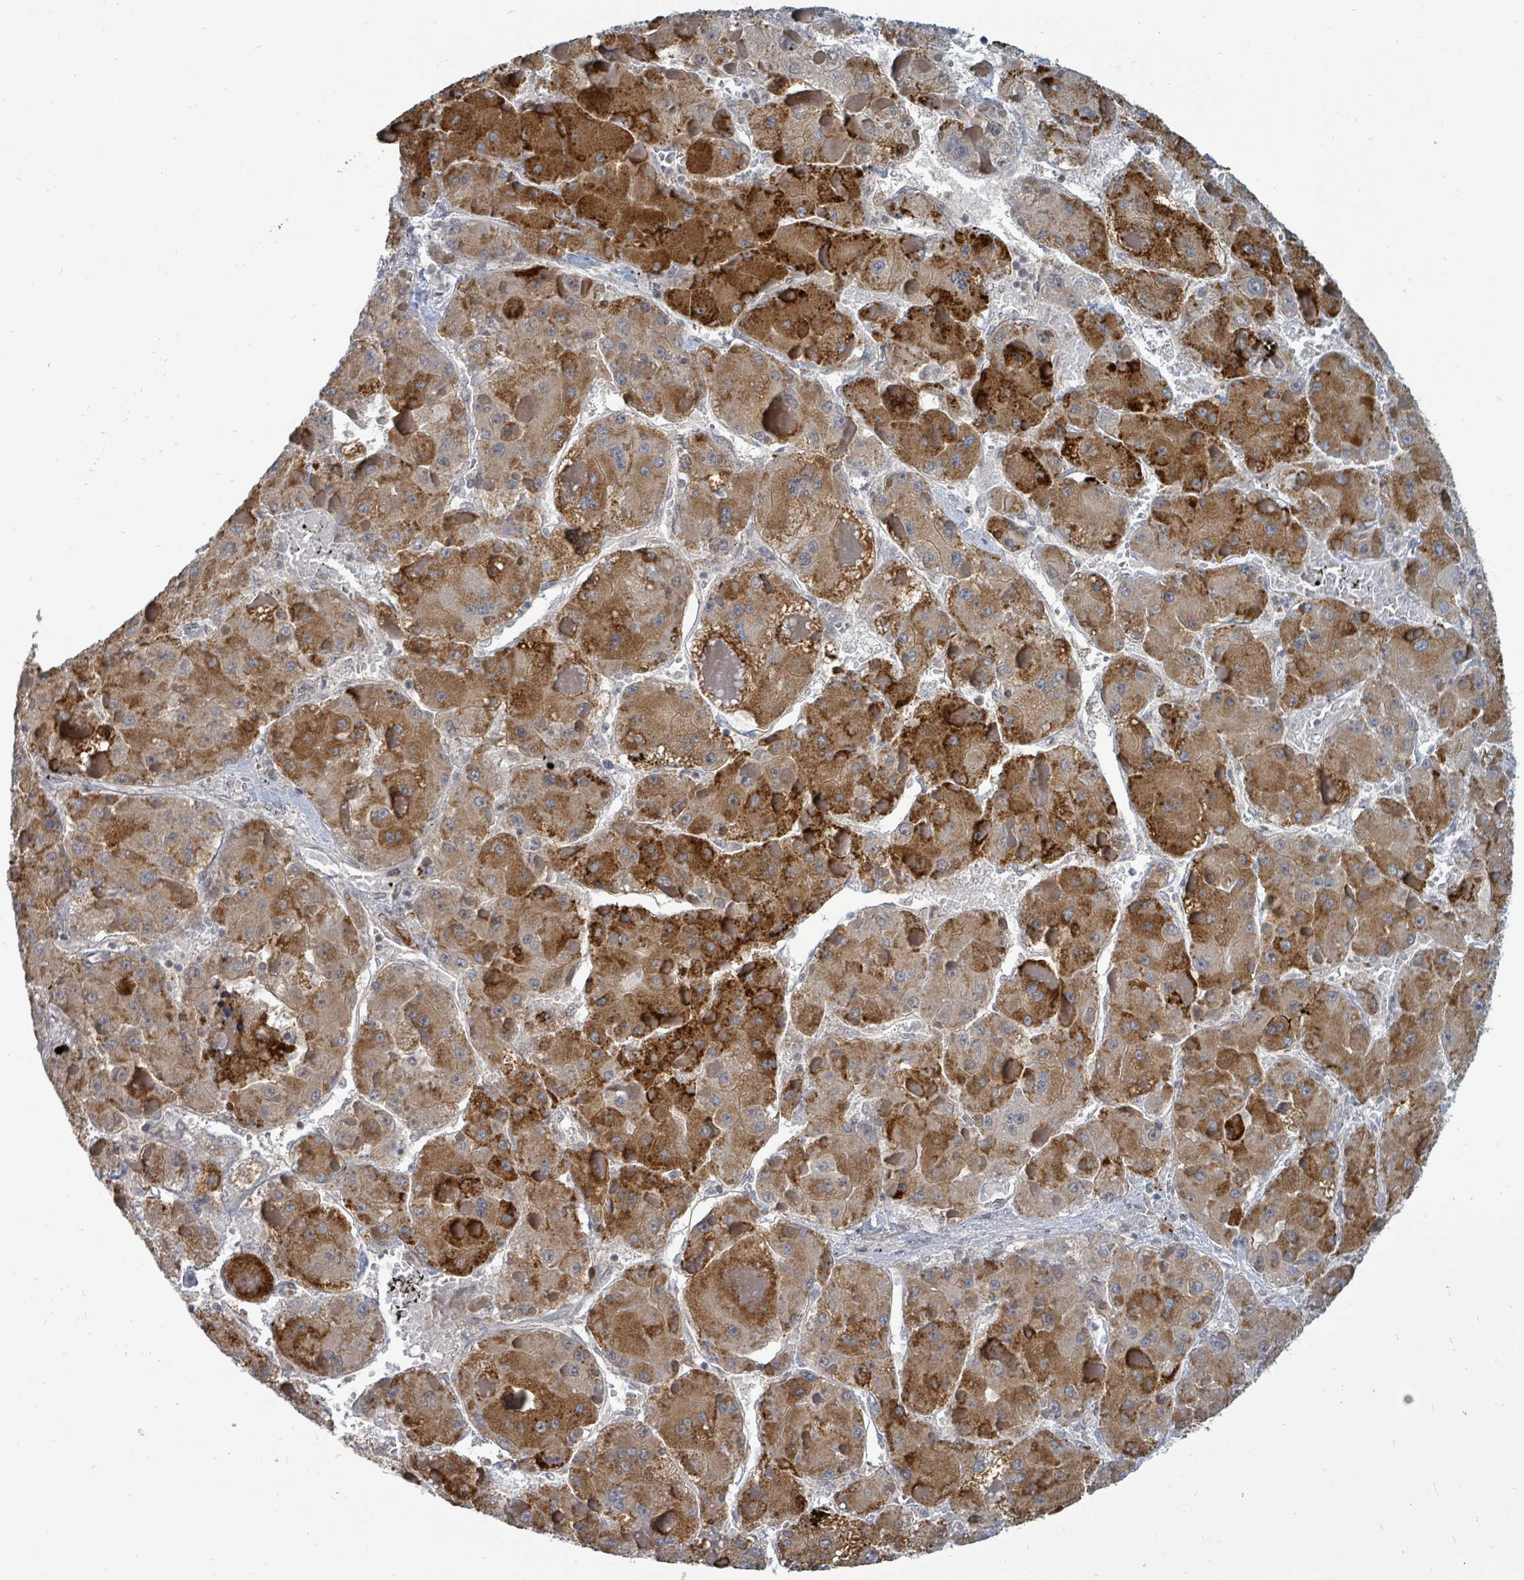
{"staining": {"intensity": "strong", "quantity": "25%-75%", "location": "cytoplasmic/membranous"}, "tissue": "liver cancer", "cell_type": "Tumor cells", "image_type": "cancer", "snomed": [{"axis": "morphology", "description": "Carcinoma, Hepatocellular, NOS"}, {"axis": "topography", "description": "Liver"}], "caption": "A micrograph showing strong cytoplasmic/membranous staining in approximately 25%-75% of tumor cells in liver hepatocellular carcinoma, as visualized by brown immunohistochemical staining.", "gene": "UCK1", "patient": {"sex": "female", "age": 73}}